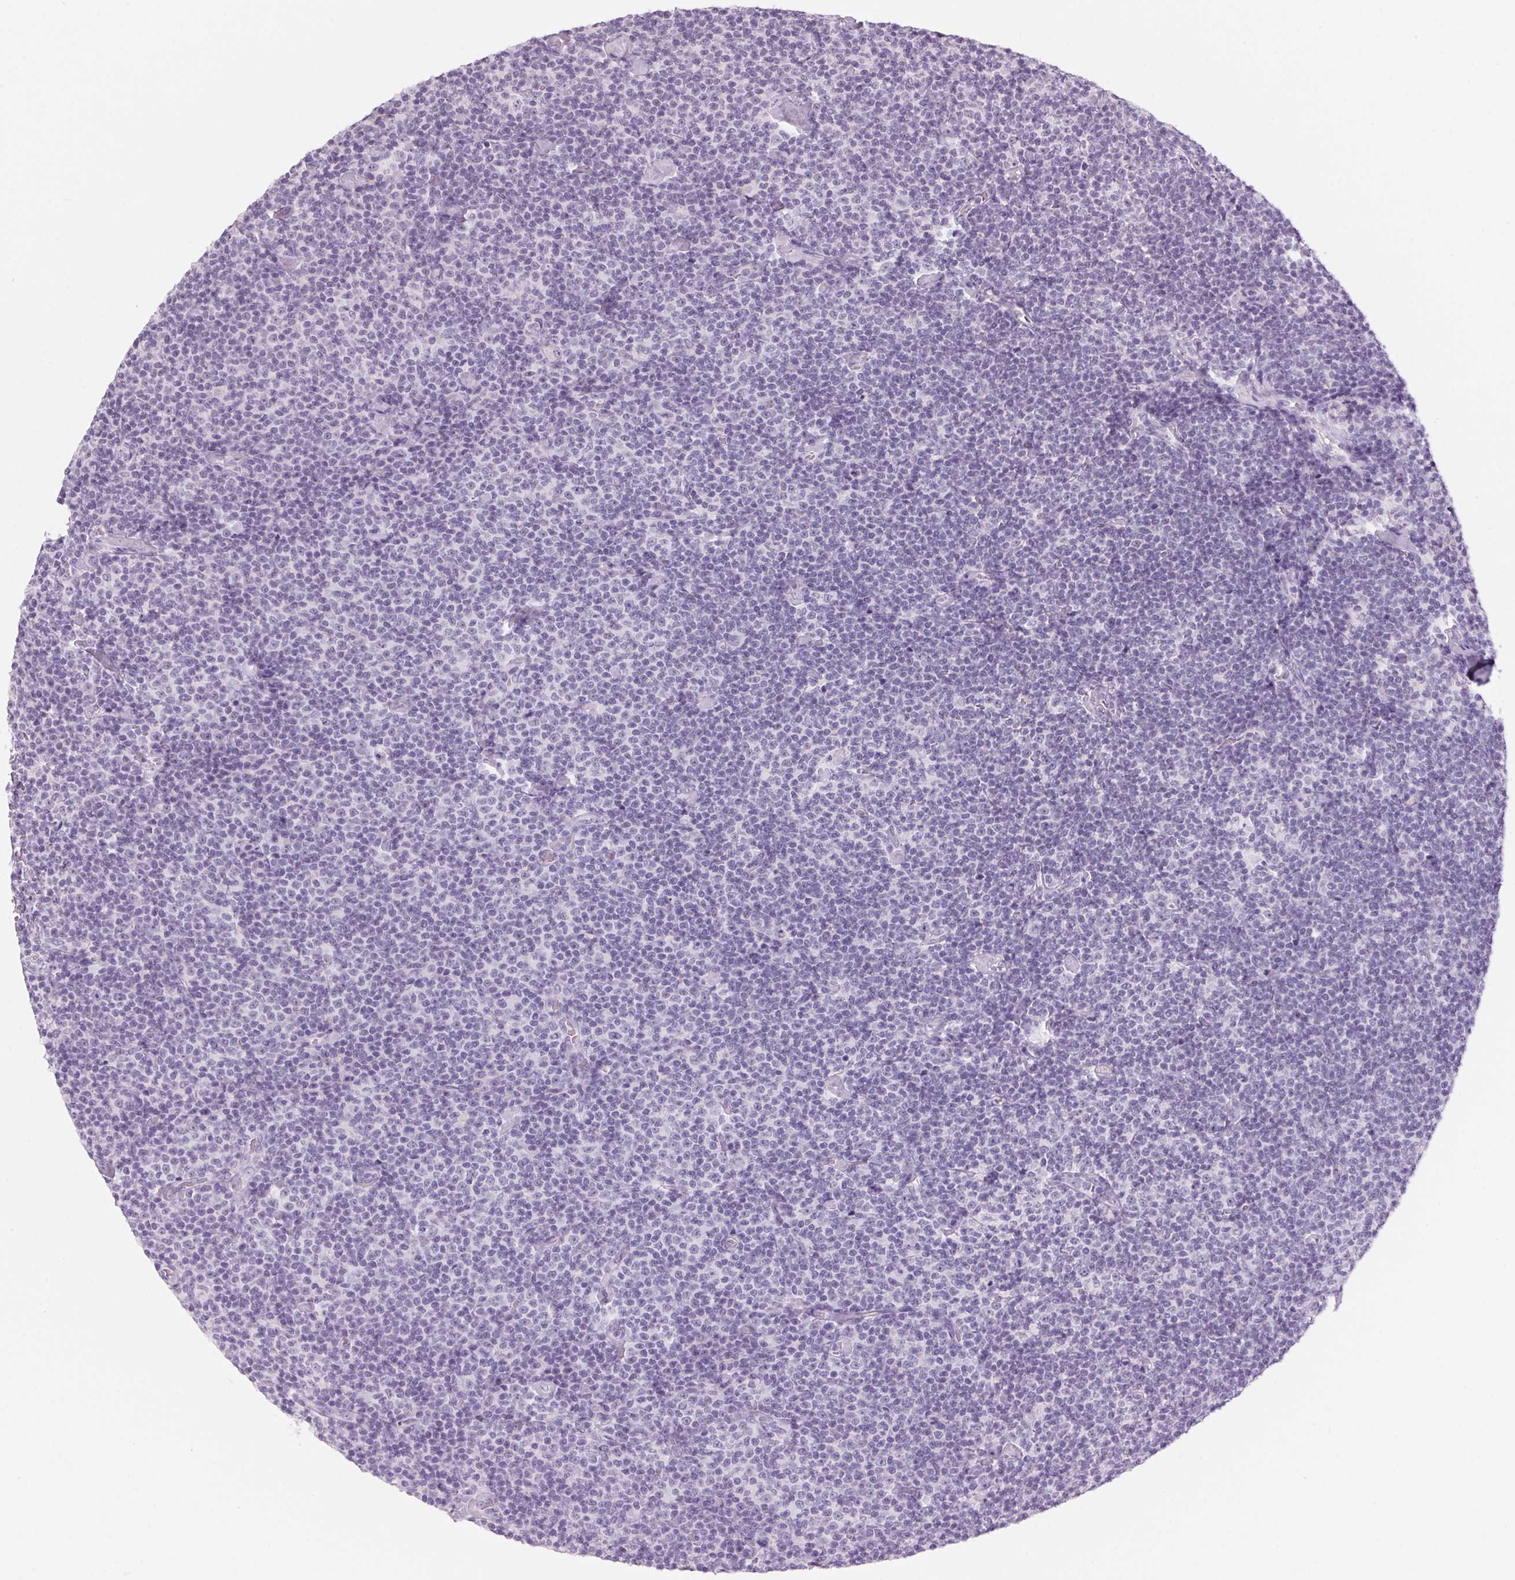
{"staining": {"intensity": "negative", "quantity": "none", "location": "none"}, "tissue": "lymphoma", "cell_type": "Tumor cells", "image_type": "cancer", "snomed": [{"axis": "morphology", "description": "Malignant lymphoma, non-Hodgkin's type, Low grade"}, {"axis": "topography", "description": "Lymph node"}], "caption": "Immunohistochemical staining of malignant lymphoma, non-Hodgkin's type (low-grade) reveals no significant staining in tumor cells.", "gene": "ADAM20", "patient": {"sex": "male", "age": 81}}